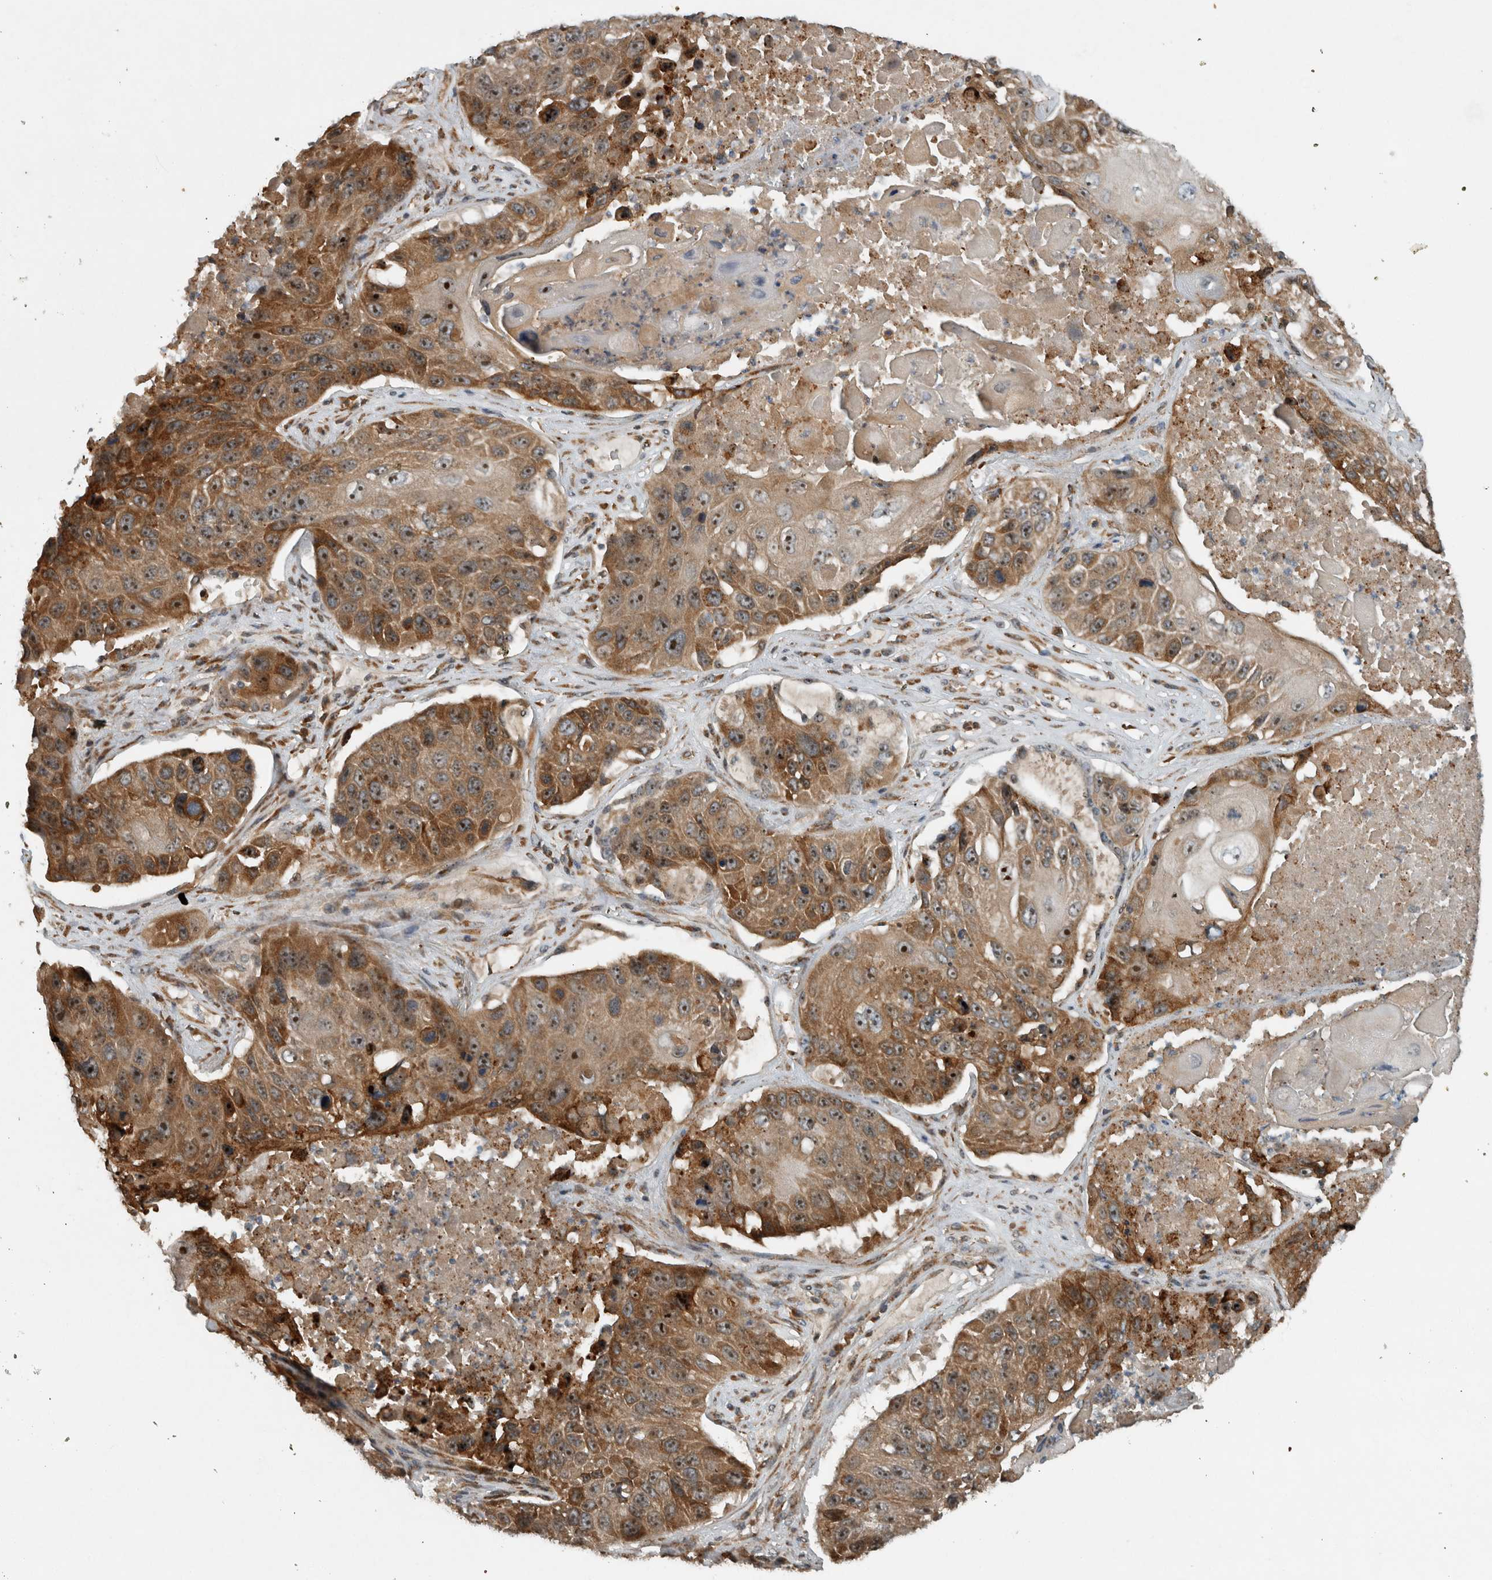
{"staining": {"intensity": "moderate", "quantity": ">75%", "location": "cytoplasmic/membranous,nuclear"}, "tissue": "lung cancer", "cell_type": "Tumor cells", "image_type": "cancer", "snomed": [{"axis": "morphology", "description": "Squamous cell carcinoma, NOS"}, {"axis": "topography", "description": "Lung"}], "caption": "Squamous cell carcinoma (lung) was stained to show a protein in brown. There is medium levels of moderate cytoplasmic/membranous and nuclear expression in about >75% of tumor cells.", "gene": "GPR137B", "patient": {"sex": "male", "age": 61}}